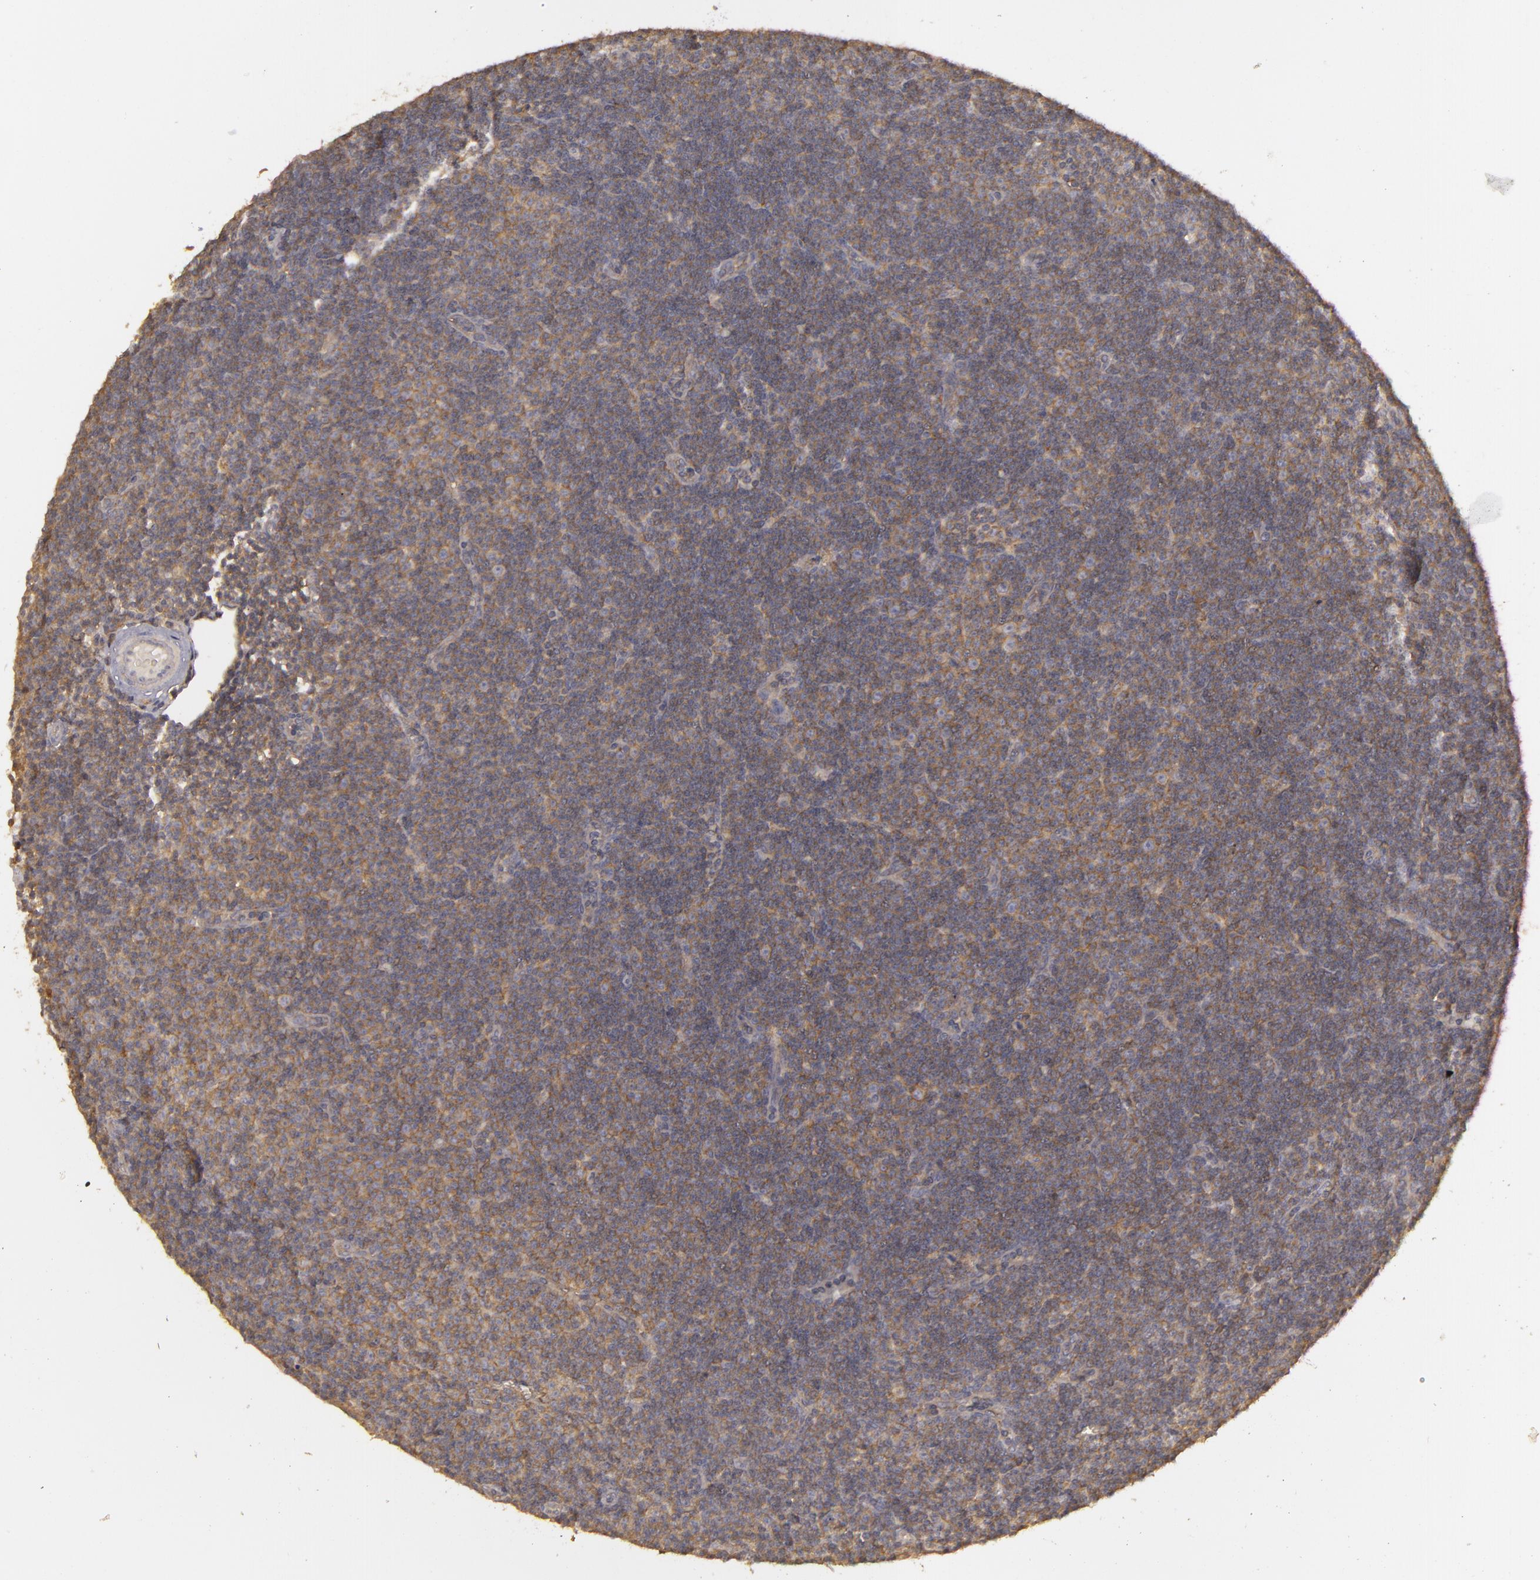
{"staining": {"intensity": "weak", "quantity": ">75%", "location": "cytoplasmic/membranous"}, "tissue": "lymphoma", "cell_type": "Tumor cells", "image_type": "cancer", "snomed": [{"axis": "morphology", "description": "Malignant lymphoma, non-Hodgkin's type, Low grade"}, {"axis": "topography", "description": "Lymph node"}], "caption": "This histopathology image demonstrates lymphoma stained with IHC to label a protein in brown. The cytoplasmic/membranous of tumor cells show weak positivity for the protein. Nuclei are counter-stained blue.", "gene": "HRAS", "patient": {"sex": "male", "age": 57}}